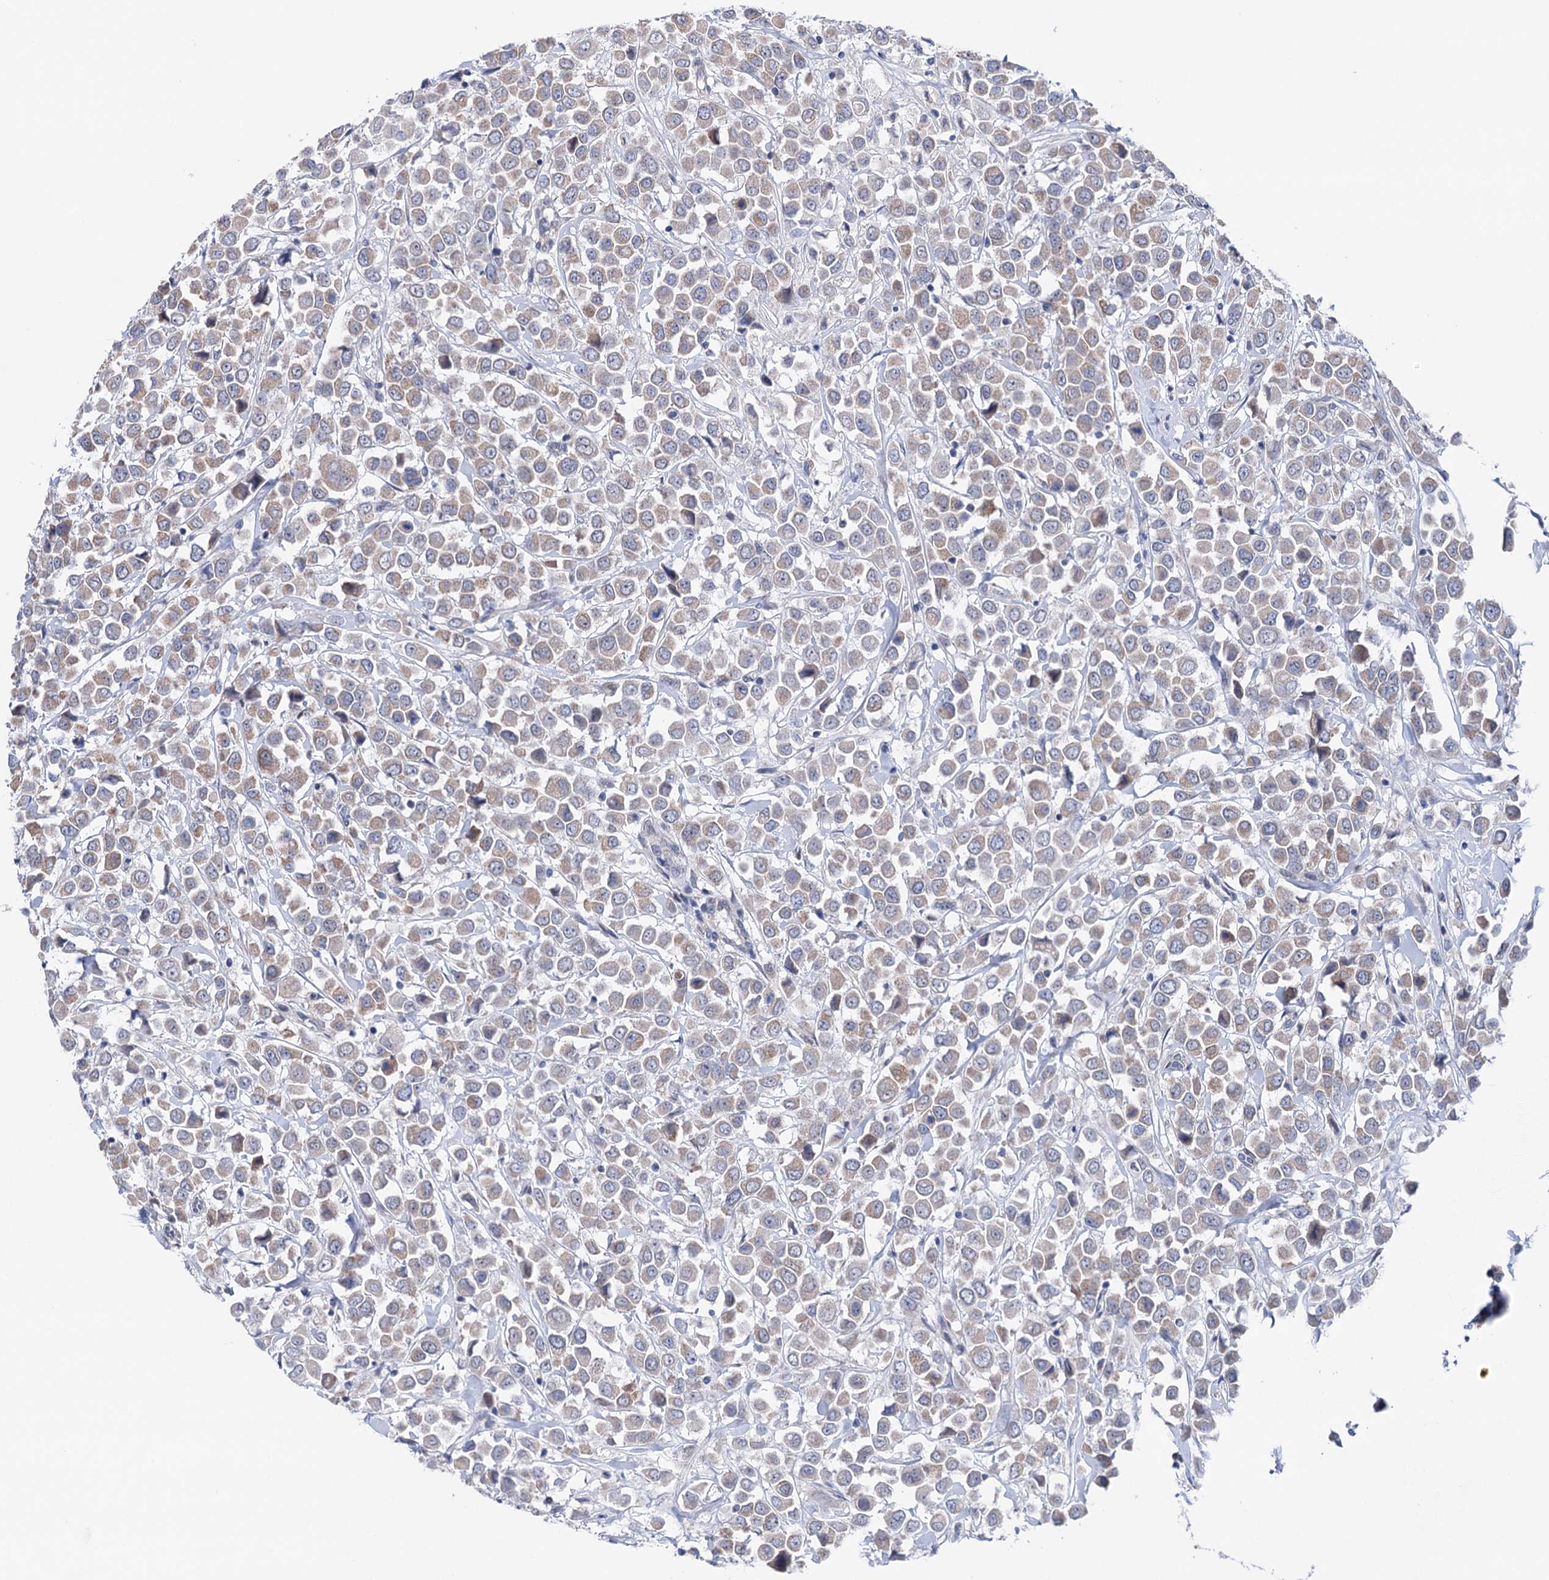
{"staining": {"intensity": "weak", "quantity": ">75%", "location": "cytoplasmic/membranous"}, "tissue": "breast cancer", "cell_type": "Tumor cells", "image_type": "cancer", "snomed": [{"axis": "morphology", "description": "Duct carcinoma"}, {"axis": "topography", "description": "Breast"}], "caption": "A histopathology image showing weak cytoplasmic/membranous positivity in about >75% of tumor cells in breast cancer, as visualized by brown immunohistochemical staining.", "gene": "SUCLA2", "patient": {"sex": "female", "age": 61}}